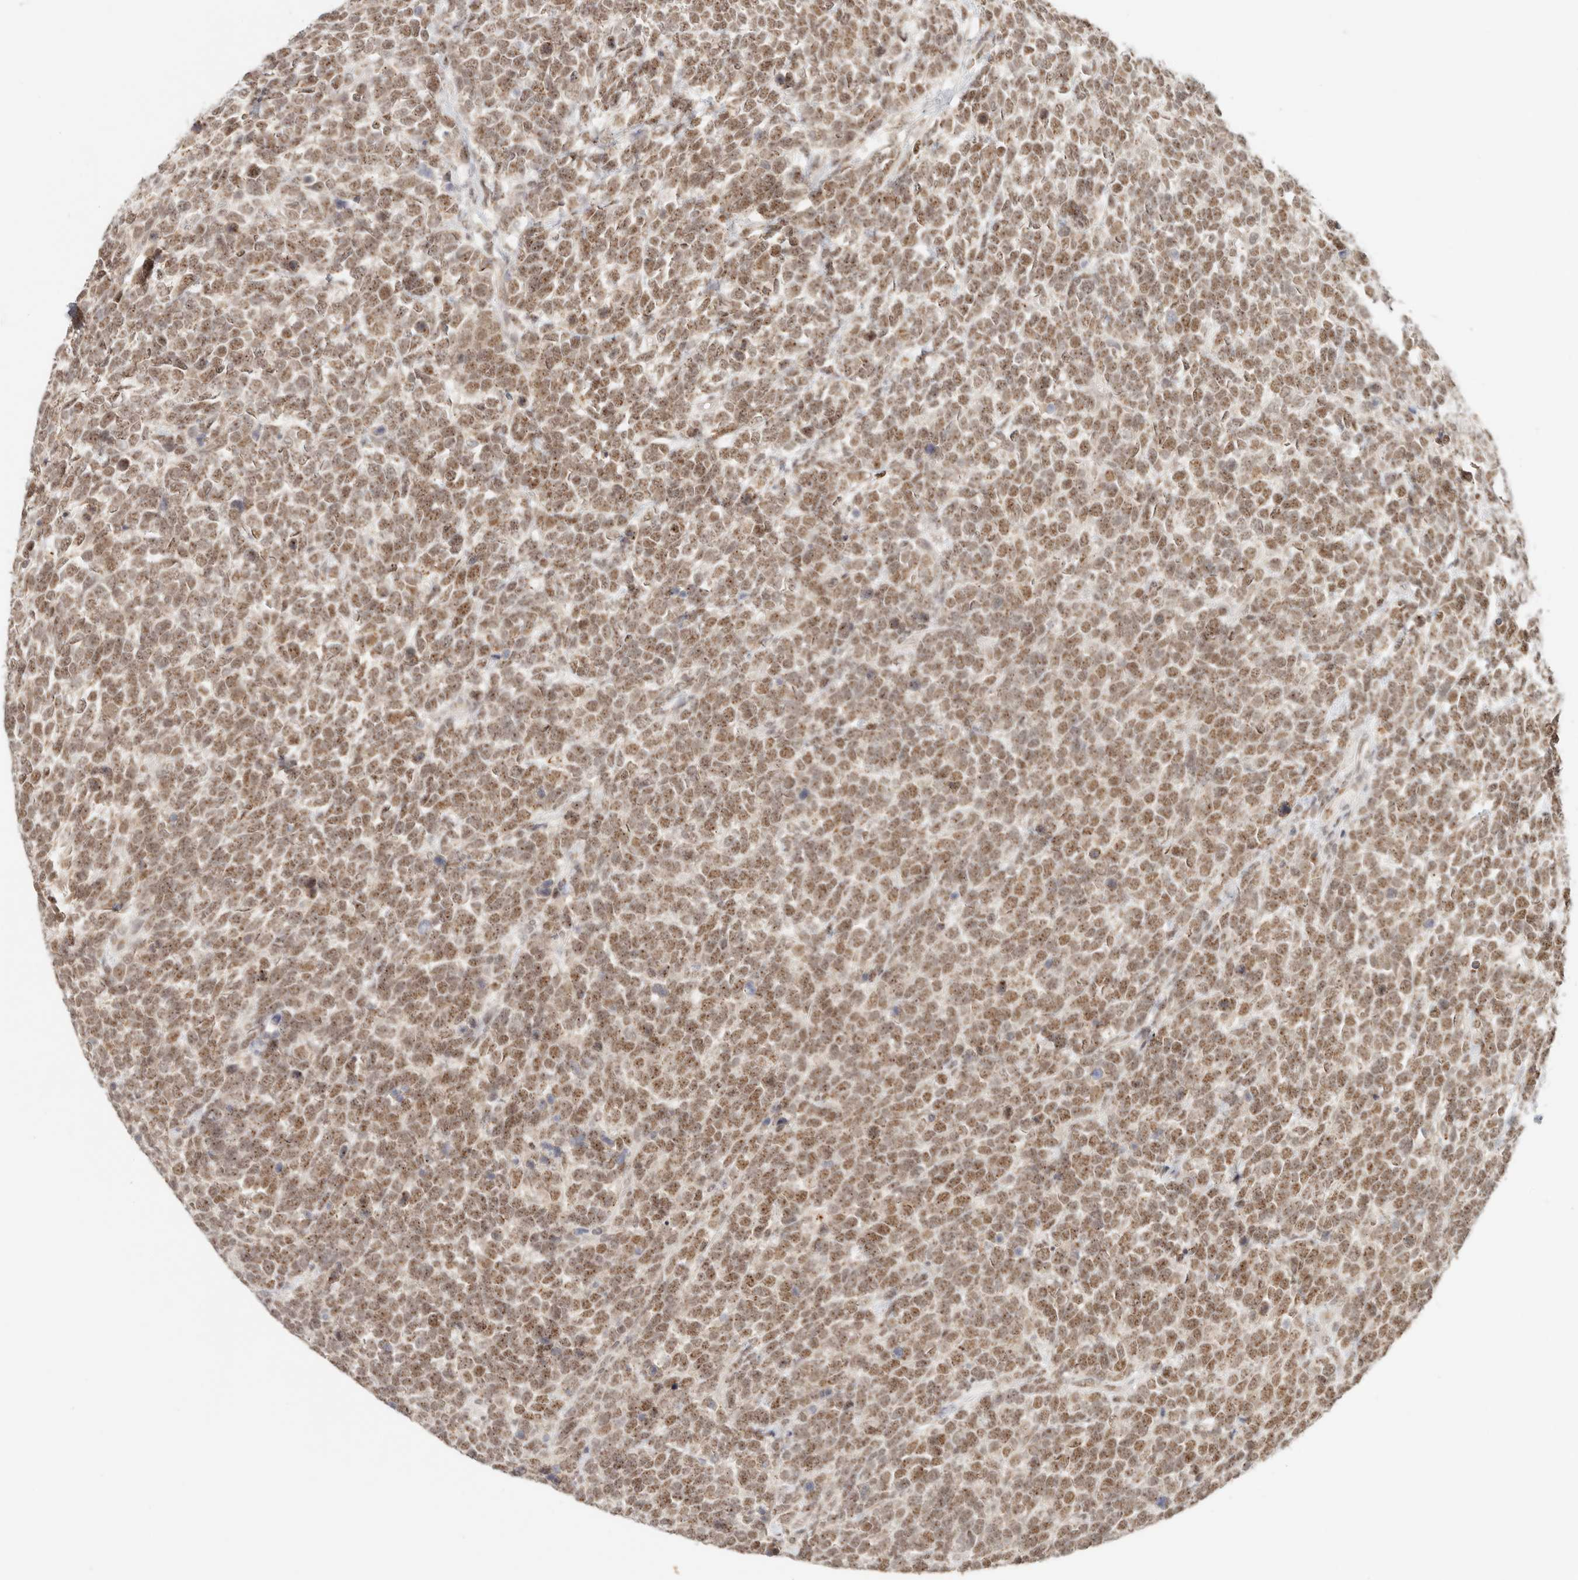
{"staining": {"intensity": "moderate", "quantity": ">75%", "location": "cytoplasmic/membranous,nuclear"}, "tissue": "urothelial cancer", "cell_type": "Tumor cells", "image_type": "cancer", "snomed": [{"axis": "morphology", "description": "Urothelial carcinoma, High grade"}, {"axis": "topography", "description": "Urinary bladder"}], "caption": "A high-resolution image shows immunohistochemistry (IHC) staining of high-grade urothelial carcinoma, which displays moderate cytoplasmic/membranous and nuclear positivity in approximately >75% of tumor cells.", "gene": "INTS11", "patient": {"sex": "female", "age": 82}}